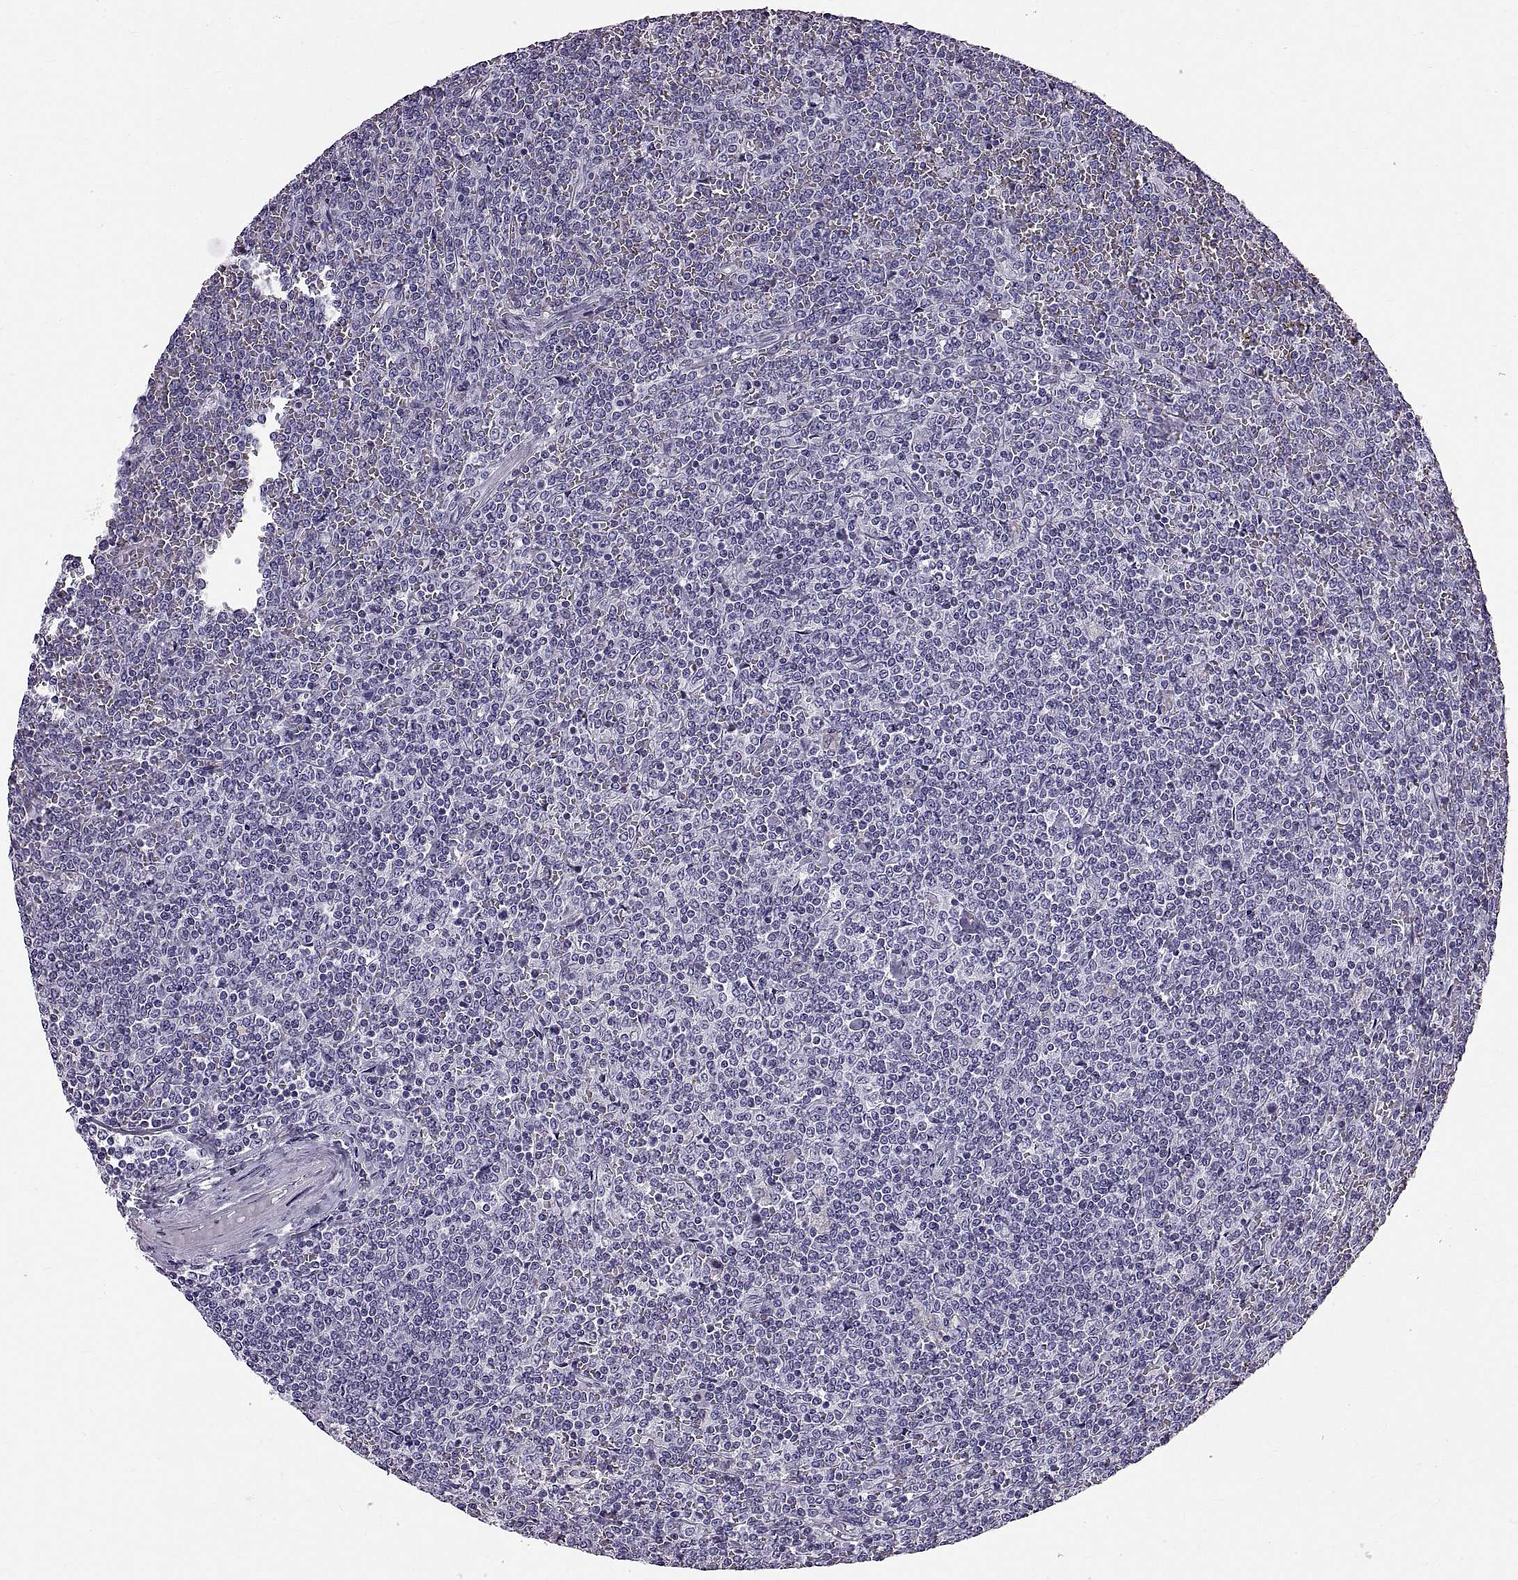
{"staining": {"intensity": "negative", "quantity": "none", "location": "none"}, "tissue": "lymphoma", "cell_type": "Tumor cells", "image_type": "cancer", "snomed": [{"axis": "morphology", "description": "Malignant lymphoma, non-Hodgkin's type, Low grade"}, {"axis": "topography", "description": "Spleen"}], "caption": "Immunohistochemistry of human low-grade malignant lymphoma, non-Hodgkin's type demonstrates no staining in tumor cells.", "gene": "WFDC8", "patient": {"sex": "female", "age": 19}}